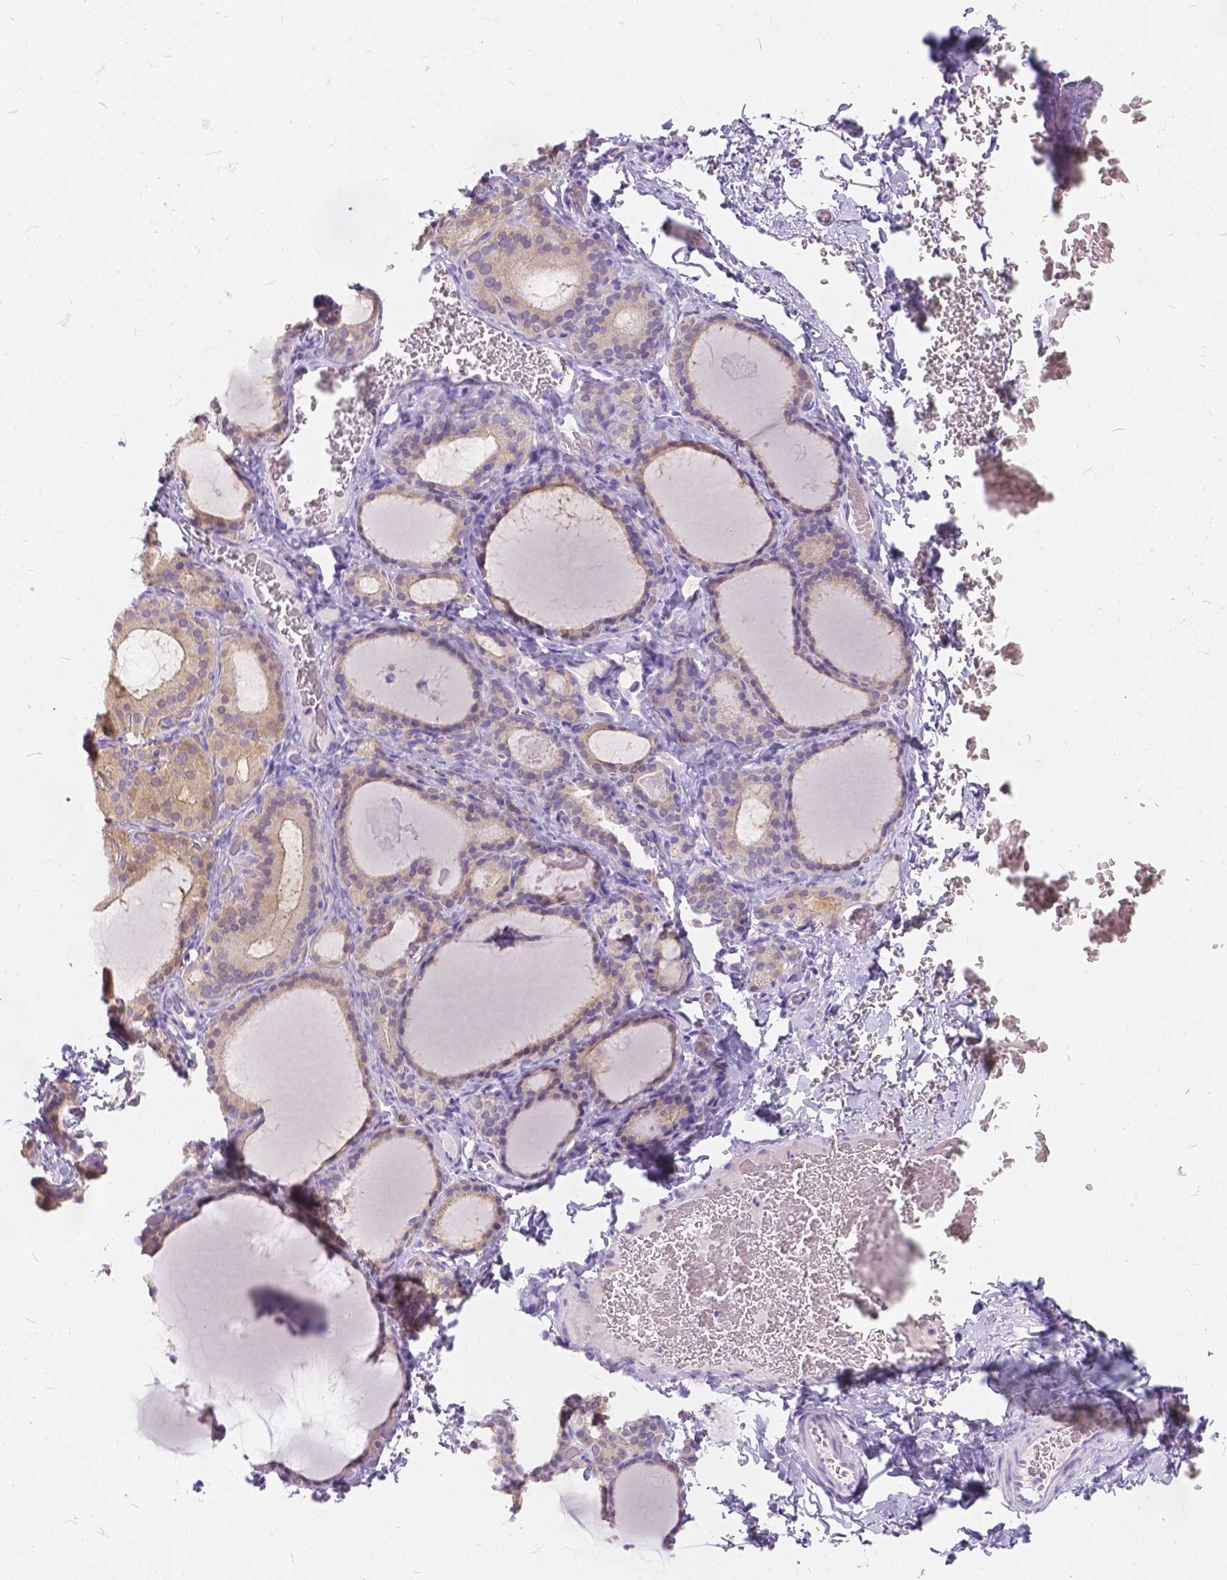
{"staining": {"intensity": "weak", "quantity": ">75%", "location": "cytoplasmic/membranous"}, "tissue": "thyroid gland", "cell_type": "Glandular cells", "image_type": "normal", "snomed": [{"axis": "morphology", "description": "Normal tissue, NOS"}, {"axis": "morphology", "description": "Hyperplasia, NOS"}, {"axis": "topography", "description": "Thyroid gland"}], "caption": "Immunohistochemistry photomicrograph of normal thyroid gland: thyroid gland stained using immunohistochemistry displays low levels of weak protein expression localized specifically in the cytoplasmic/membranous of glandular cells, appearing as a cytoplasmic/membranous brown color.", "gene": "PEX11G", "patient": {"sex": "female", "age": 27}}